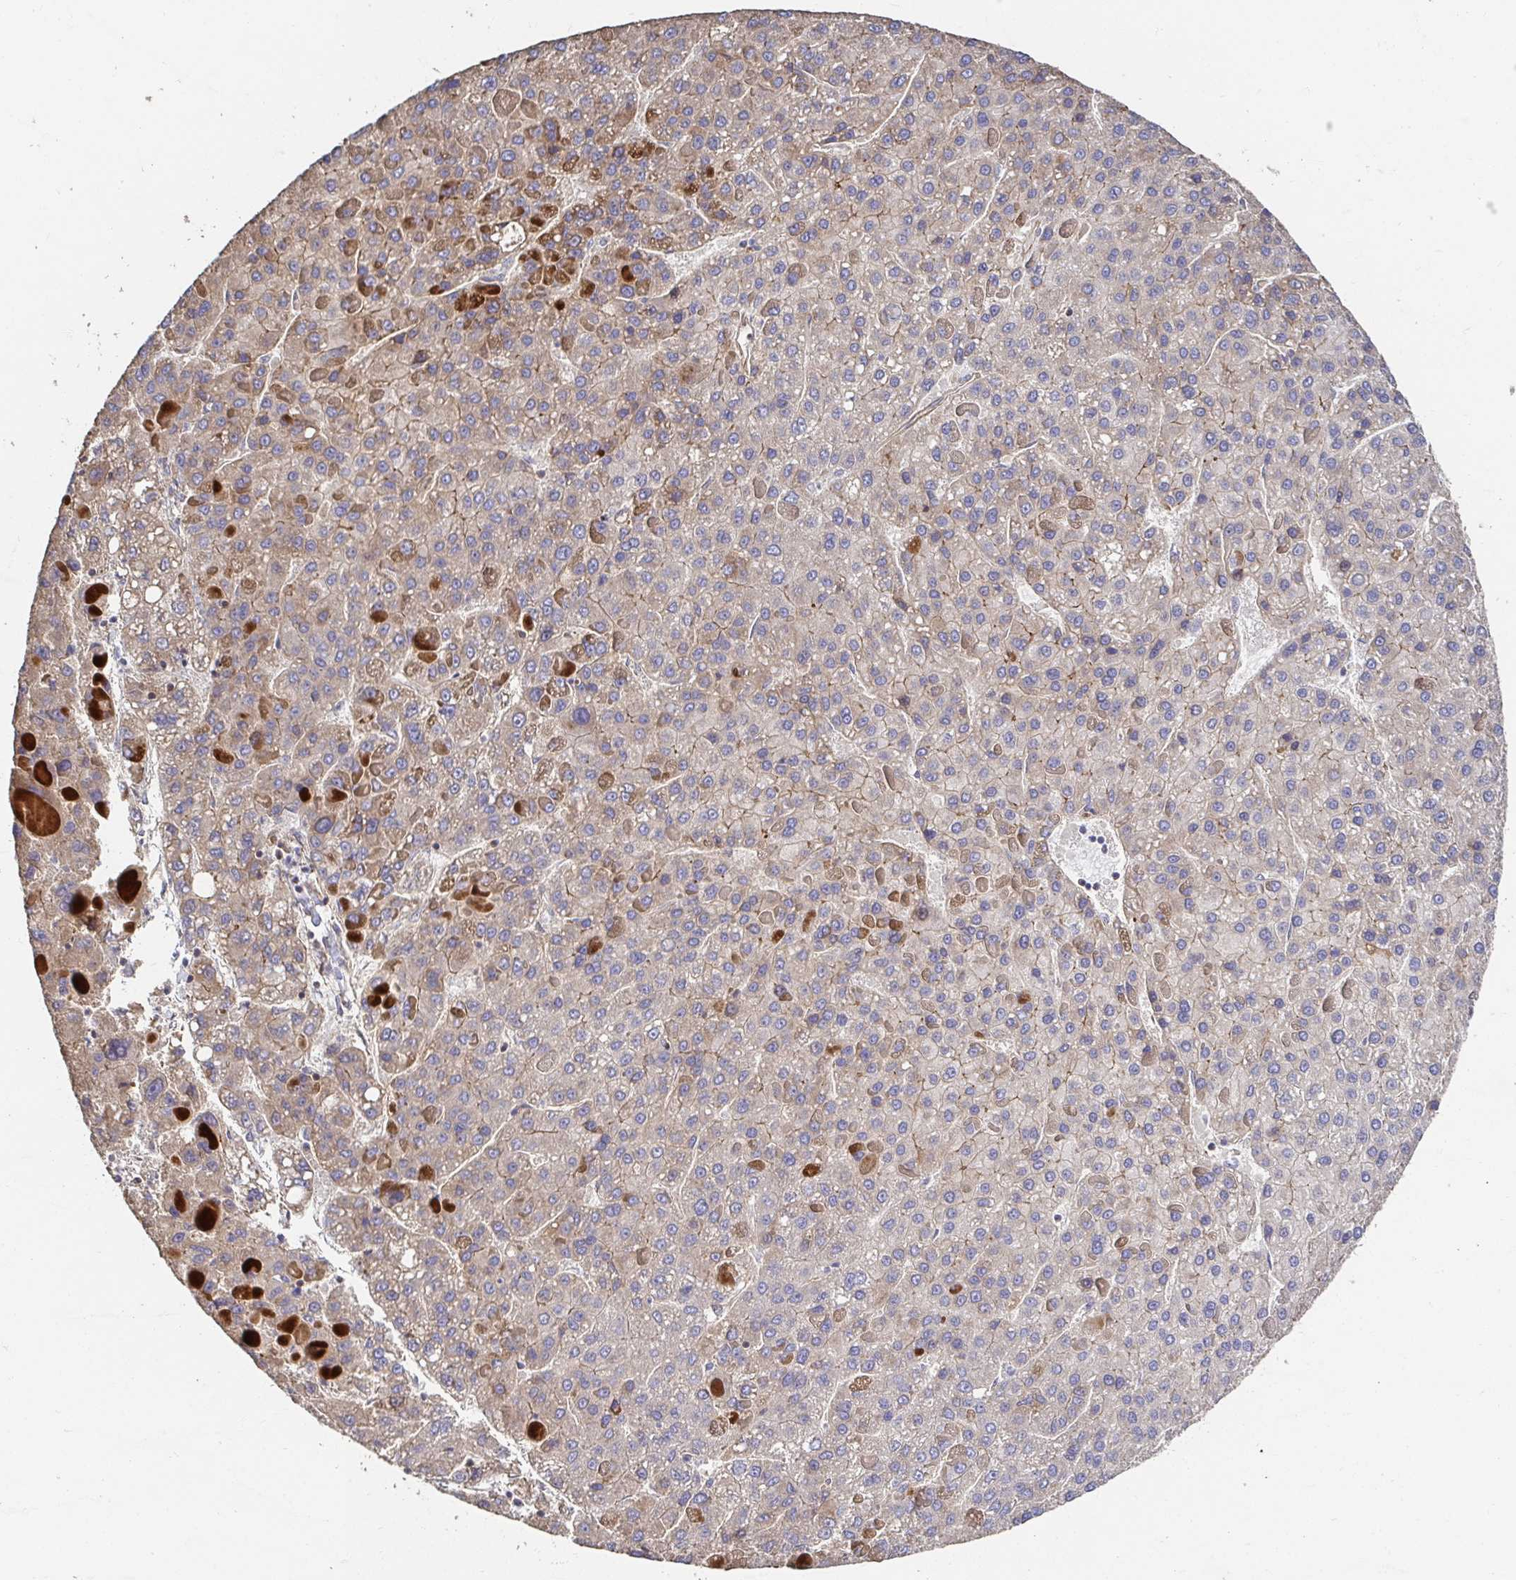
{"staining": {"intensity": "moderate", "quantity": "<25%", "location": "cytoplasmic/membranous"}, "tissue": "liver cancer", "cell_type": "Tumor cells", "image_type": "cancer", "snomed": [{"axis": "morphology", "description": "Carcinoma, Hepatocellular, NOS"}, {"axis": "topography", "description": "Liver"}], "caption": "This photomicrograph demonstrates immunohistochemistry (IHC) staining of liver cancer, with low moderate cytoplasmic/membranous positivity in about <25% of tumor cells.", "gene": "APBB1", "patient": {"sex": "female", "age": 82}}